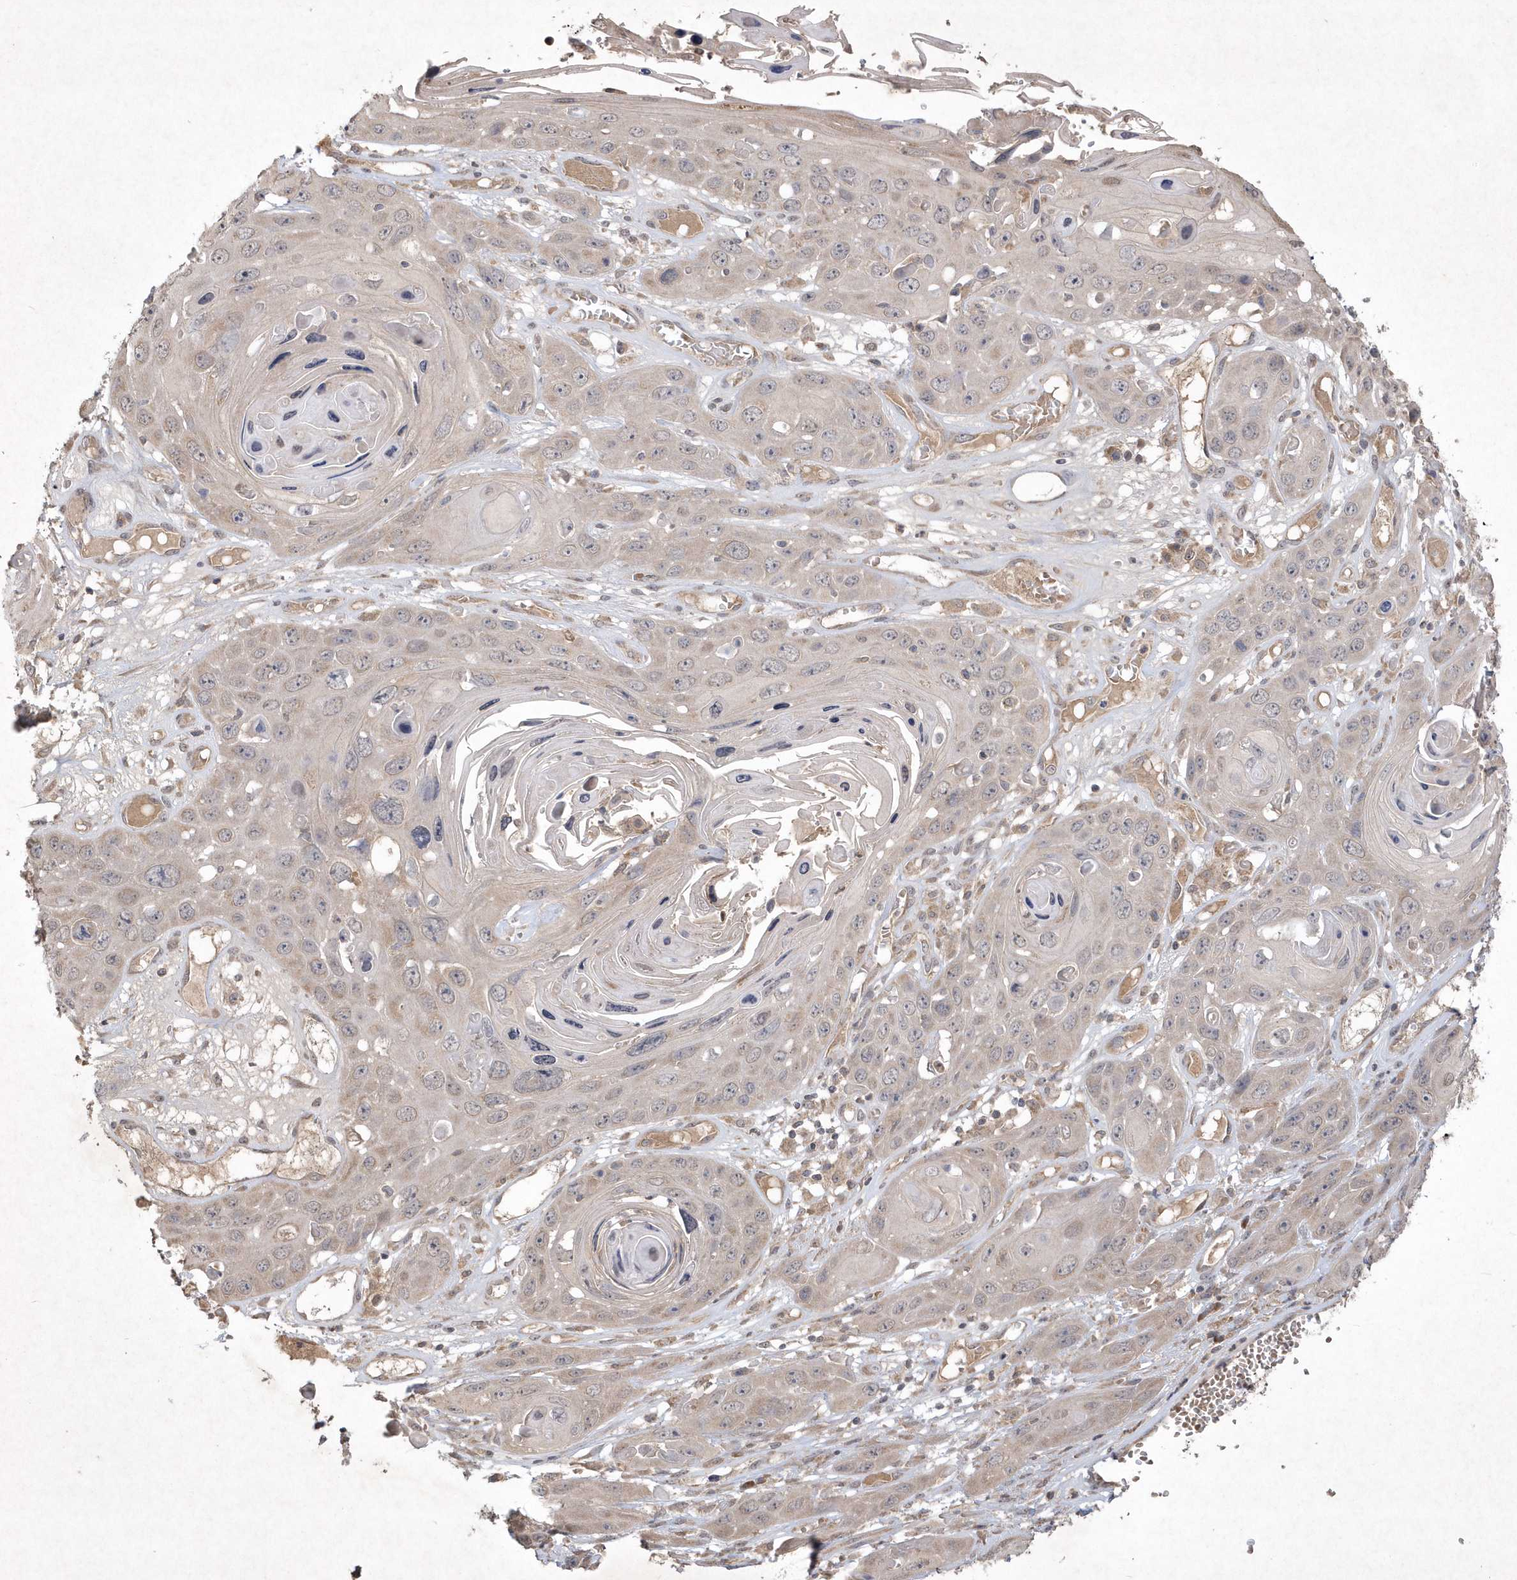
{"staining": {"intensity": "weak", "quantity": "<25%", "location": "cytoplasmic/membranous"}, "tissue": "skin cancer", "cell_type": "Tumor cells", "image_type": "cancer", "snomed": [{"axis": "morphology", "description": "Squamous cell carcinoma, NOS"}, {"axis": "topography", "description": "Skin"}], "caption": "IHC histopathology image of neoplastic tissue: skin squamous cell carcinoma stained with DAB (3,3'-diaminobenzidine) demonstrates no significant protein staining in tumor cells.", "gene": "AKR7A2", "patient": {"sex": "male", "age": 55}}